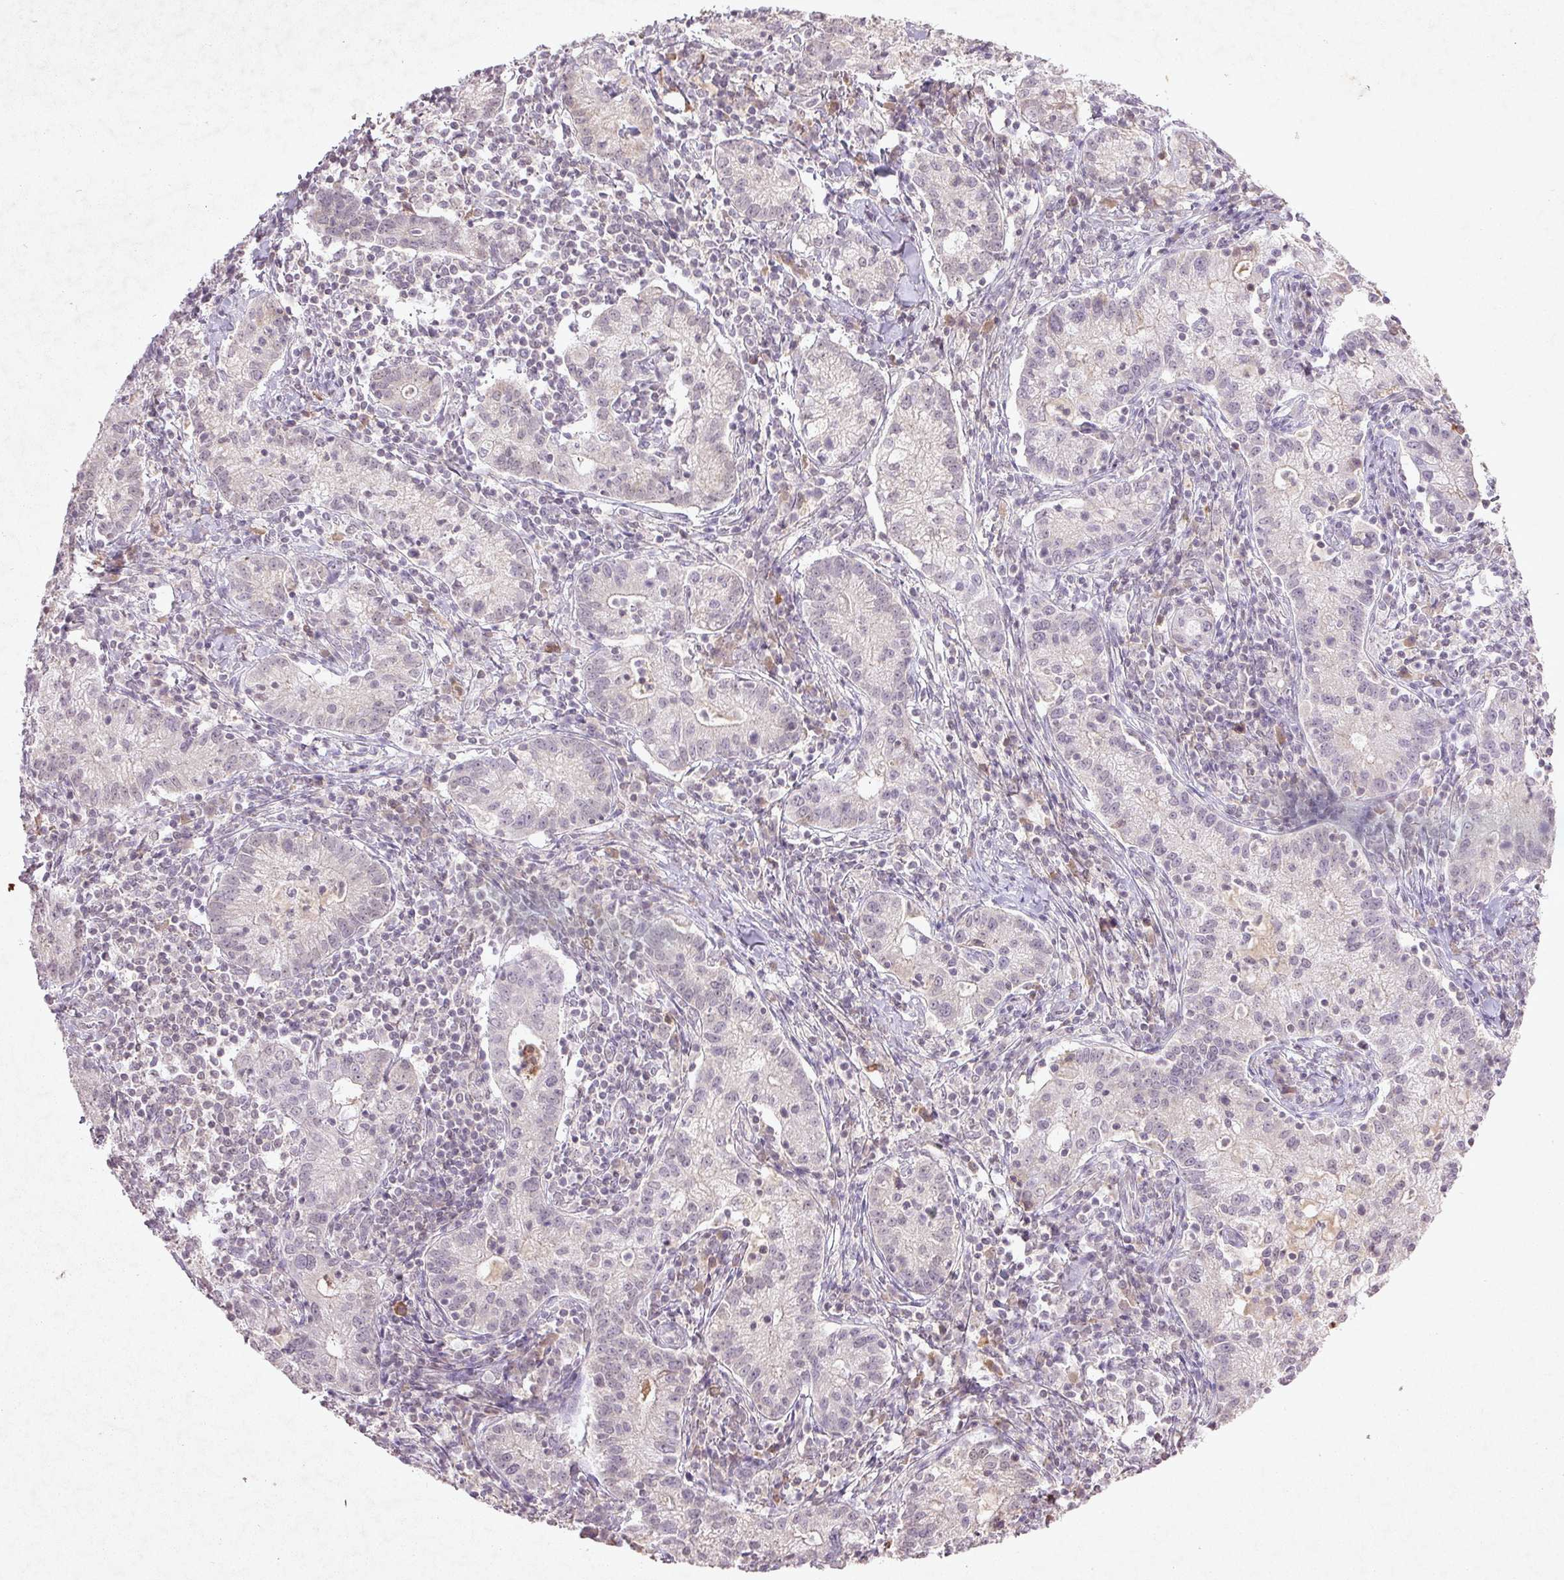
{"staining": {"intensity": "negative", "quantity": "none", "location": "none"}, "tissue": "cervical cancer", "cell_type": "Tumor cells", "image_type": "cancer", "snomed": [{"axis": "morphology", "description": "Normal tissue, NOS"}, {"axis": "morphology", "description": "Adenocarcinoma, NOS"}, {"axis": "topography", "description": "Cervix"}], "caption": "This is an IHC histopathology image of cervical cancer (adenocarcinoma). There is no expression in tumor cells.", "gene": "FAM168B", "patient": {"sex": "female", "age": 44}}